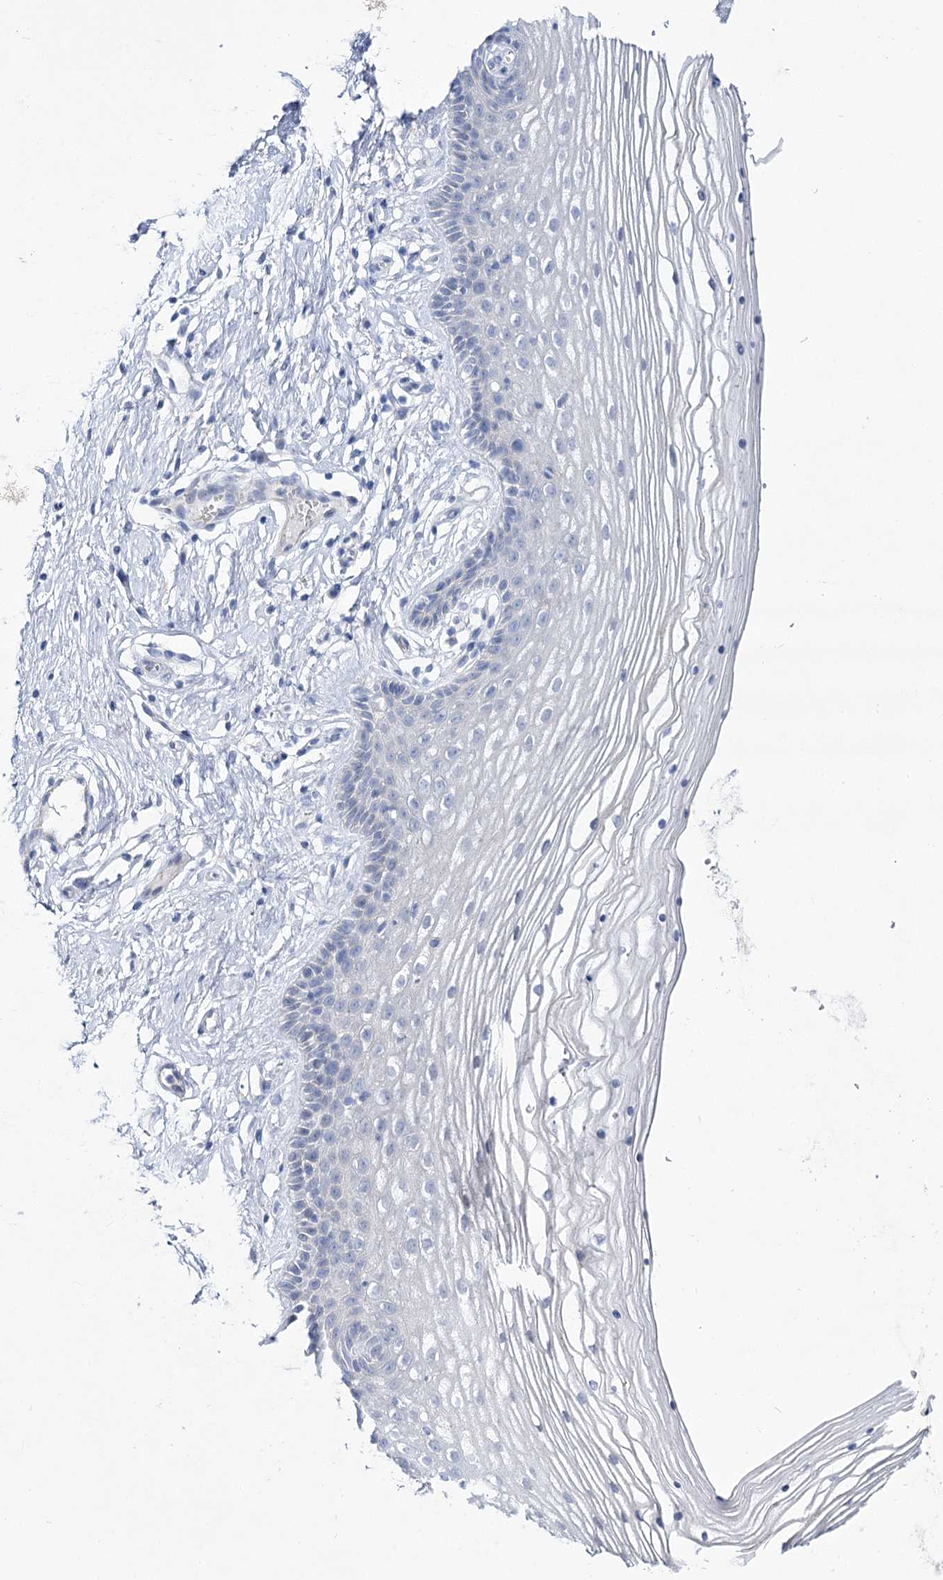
{"staining": {"intensity": "negative", "quantity": "none", "location": "none"}, "tissue": "vagina", "cell_type": "Squamous epithelial cells", "image_type": "normal", "snomed": [{"axis": "morphology", "description": "Normal tissue, NOS"}, {"axis": "topography", "description": "Vagina"}], "caption": "There is no significant positivity in squamous epithelial cells of vagina. (Stains: DAB (3,3'-diaminobenzidine) IHC with hematoxylin counter stain, Microscopy: brightfield microscopy at high magnification).", "gene": "NRAP", "patient": {"sex": "female", "age": 46}}